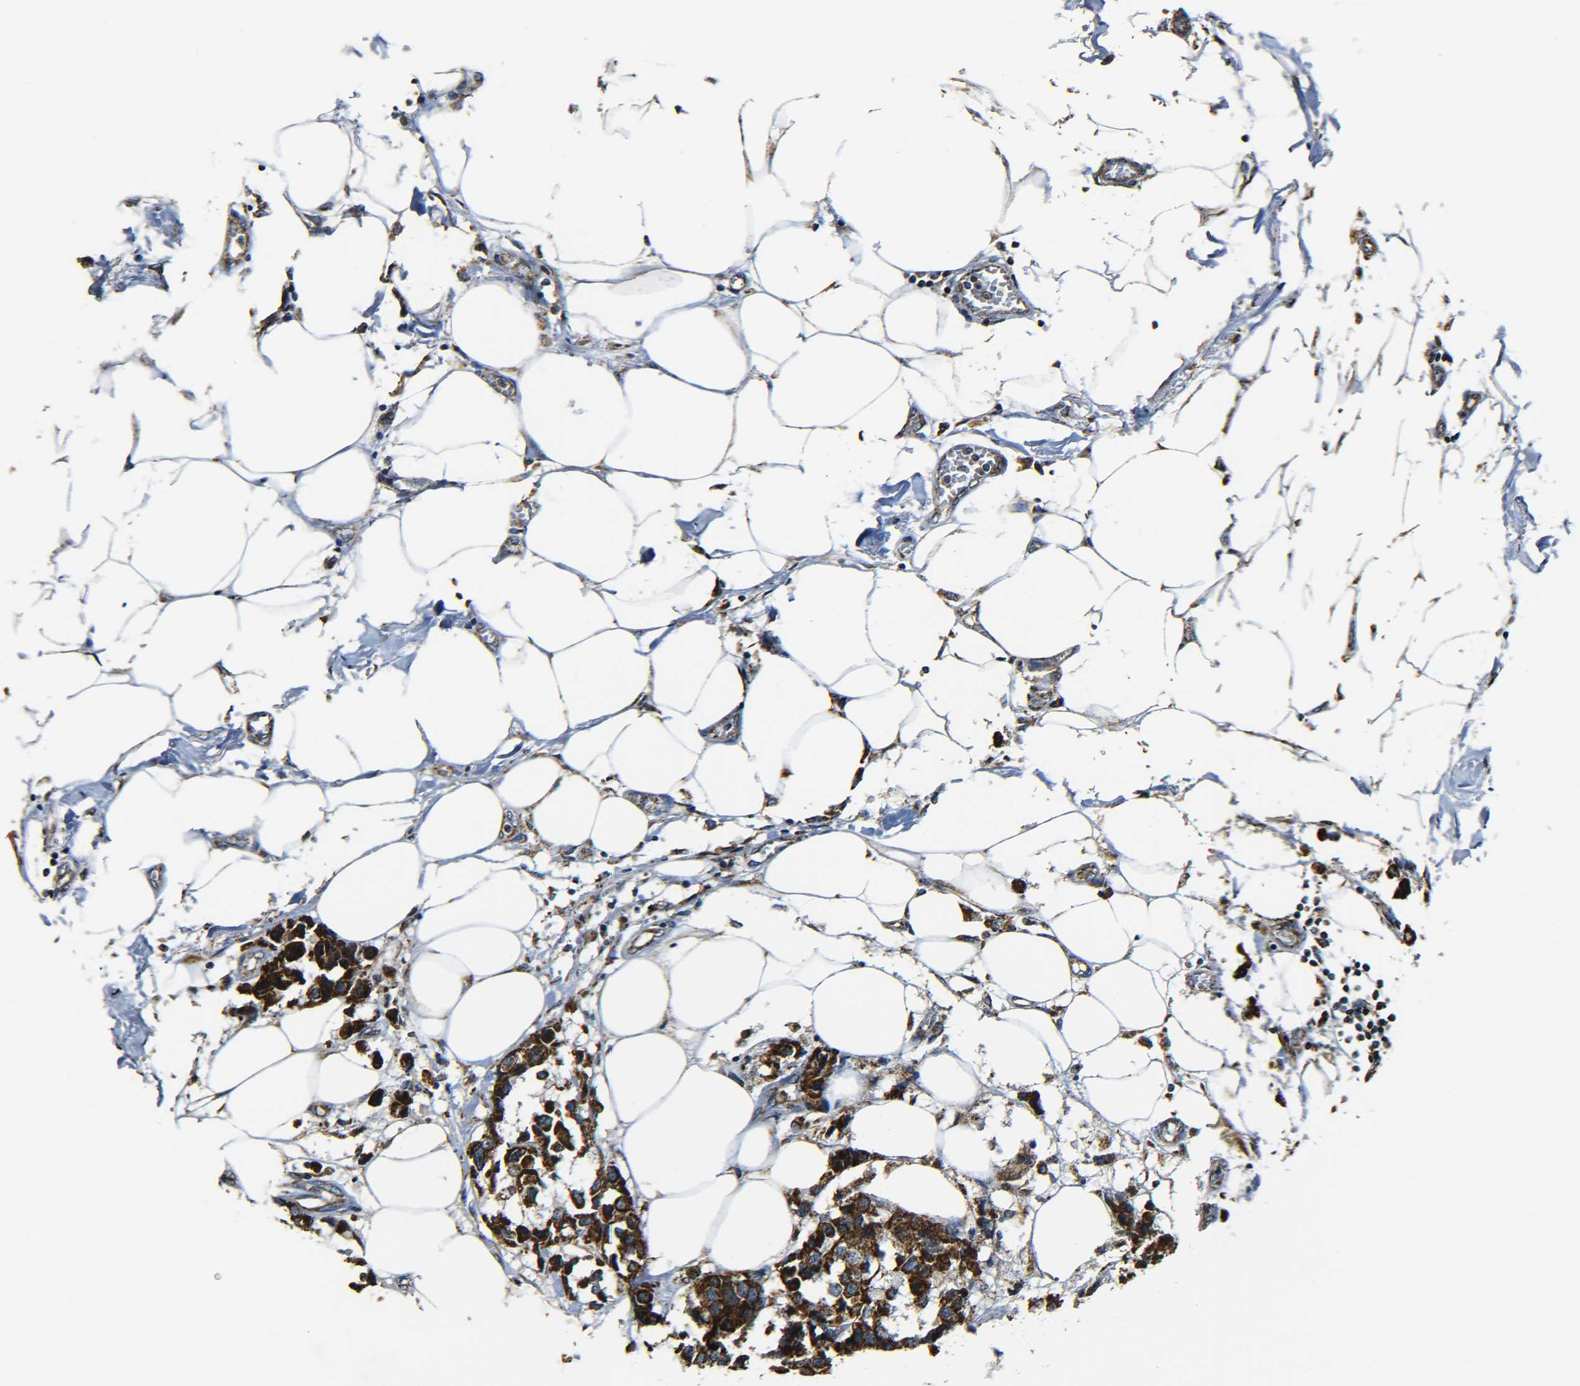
{"staining": {"intensity": "strong", "quantity": ">75%", "location": "cytoplasmic/membranous"}, "tissue": "breast cancer", "cell_type": "Tumor cells", "image_type": "cancer", "snomed": [{"axis": "morphology", "description": "Duct carcinoma"}, {"axis": "topography", "description": "Breast"}], "caption": "Human breast cancer (invasive ductal carcinoma) stained with a protein marker demonstrates strong staining in tumor cells.", "gene": "NR3C2", "patient": {"sex": "female", "age": 80}}